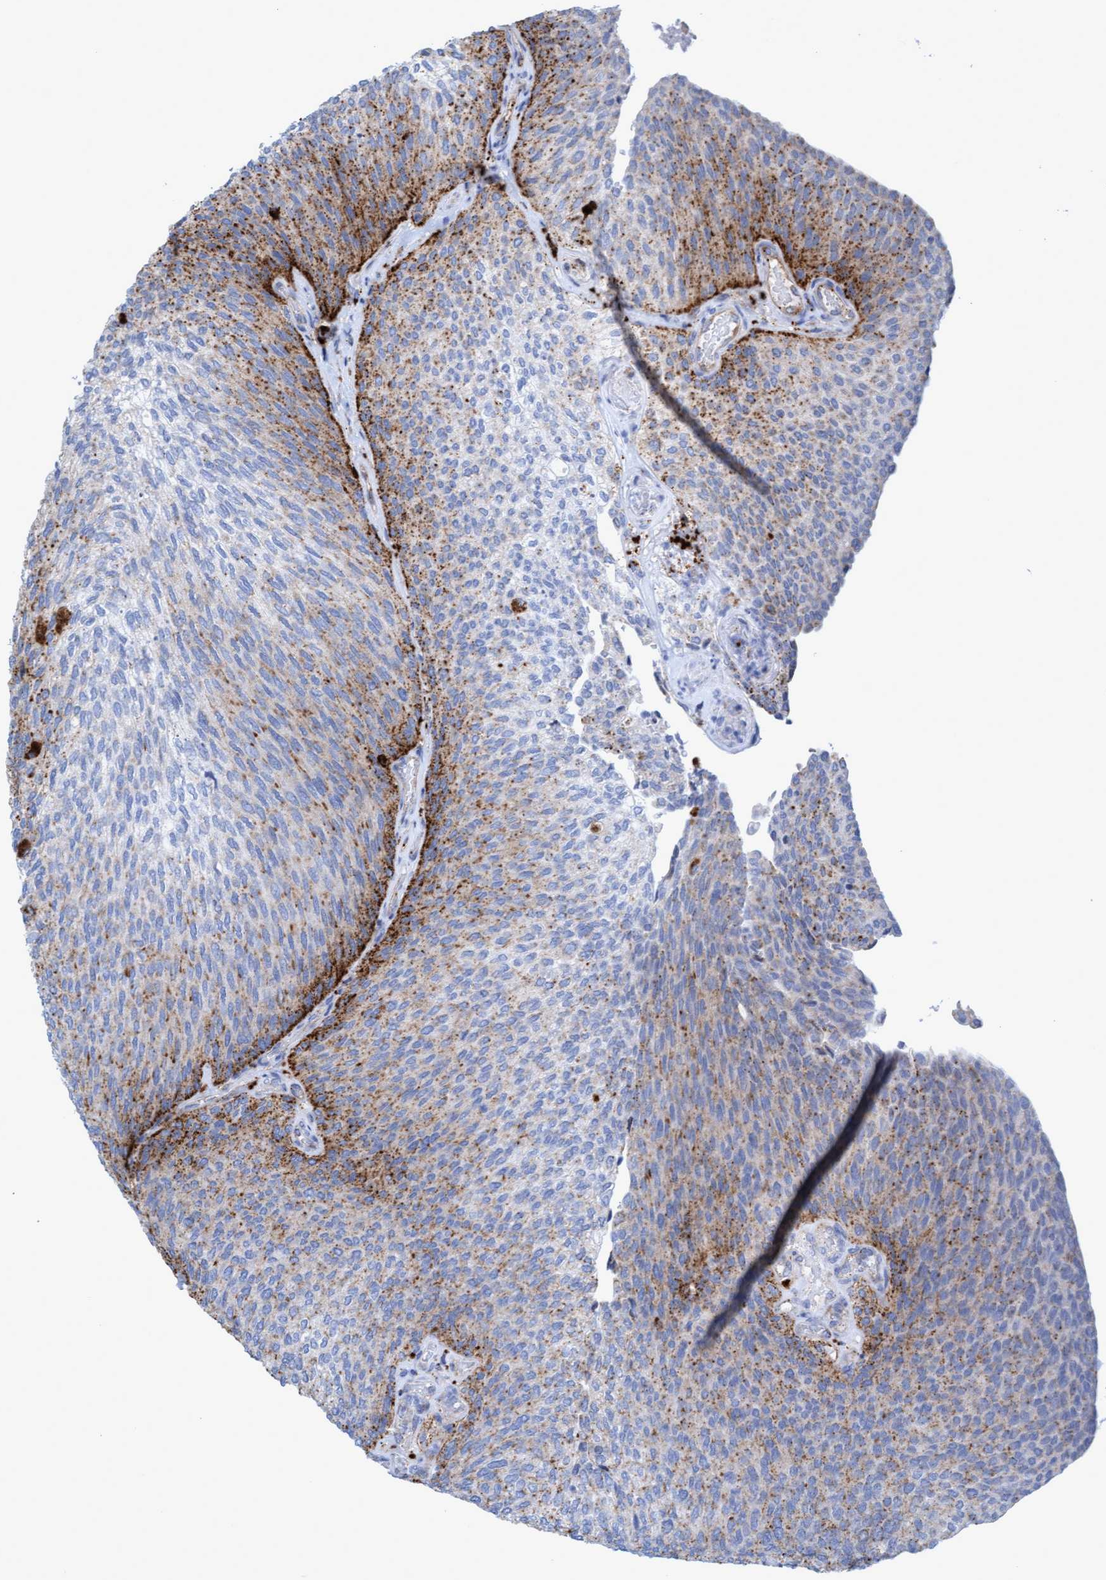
{"staining": {"intensity": "moderate", "quantity": "25%-75%", "location": "cytoplasmic/membranous"}, "tissue": "urothelial cancer", "cell_type": "Tumor cells", "image_type": "cancer", "snomed": [{"axis": "morphology", "description": "Urothelial carcinoma, Low grade"}, {"axis": "topography", "description": "Urinary bladder"}], "caption": "The micrograph reveals a brown stain indicating the presence of a protein in the cytoplasmic/membranous of tumor cells in urothelial carcinoma (low-grade).", "gene": "SGSH", "patient": {"sex": "female", "age": 79}}